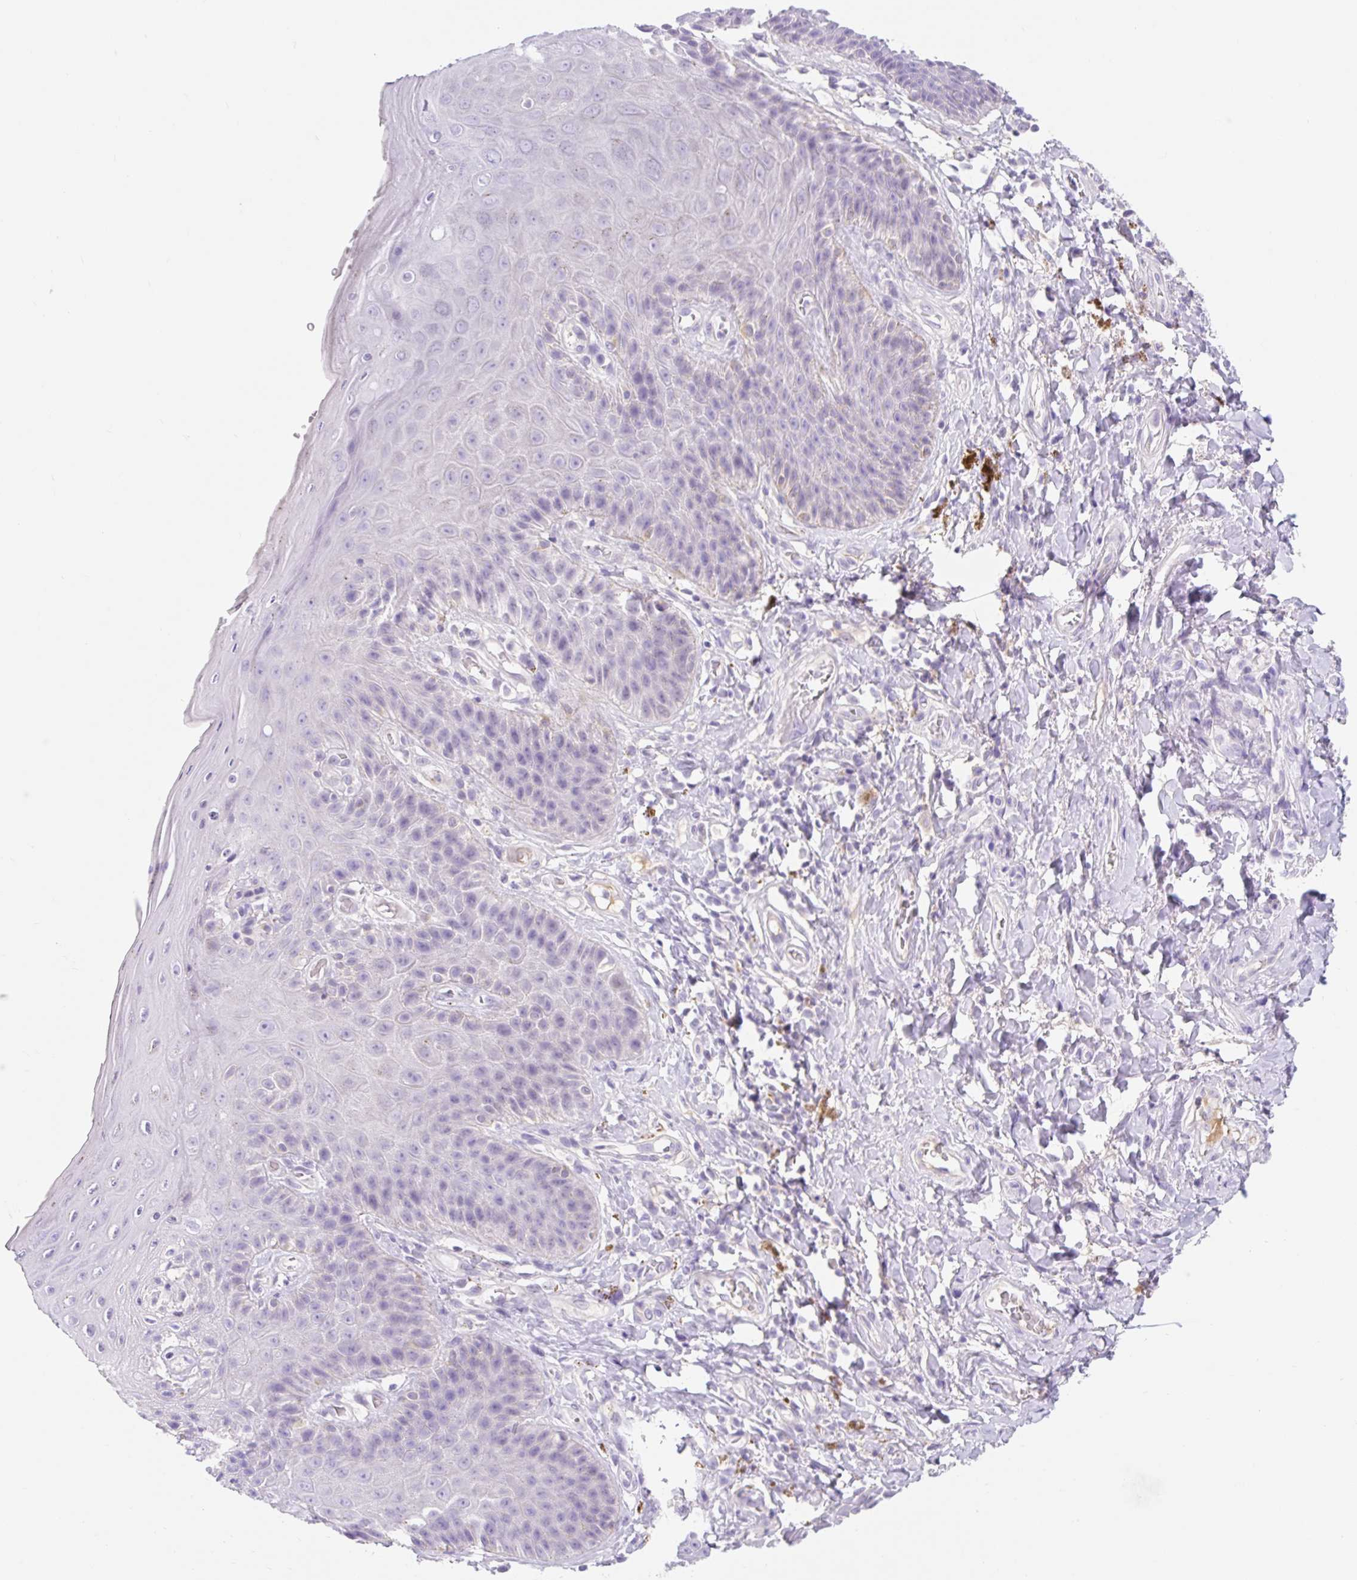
{"staining": {"intensity": "negative", "quantity": "none", "location": "none"}, "tissue": "skin", "cell_type": "Epidermal cells", "image_type": "normal", "snomed": [{"axis": "morphology", "description": "Normal tissue, NOS"}, {"axis": "topography", "description": "Anal"}, {"axis": "topography", "description": "Peripheral nerve tissue"}], "caption": "Micrograph shows no significant protein expression in epidermal cells of normal skin.", "gene": "SLC28A1", "patient": {"sex": "male", "age": 53}}